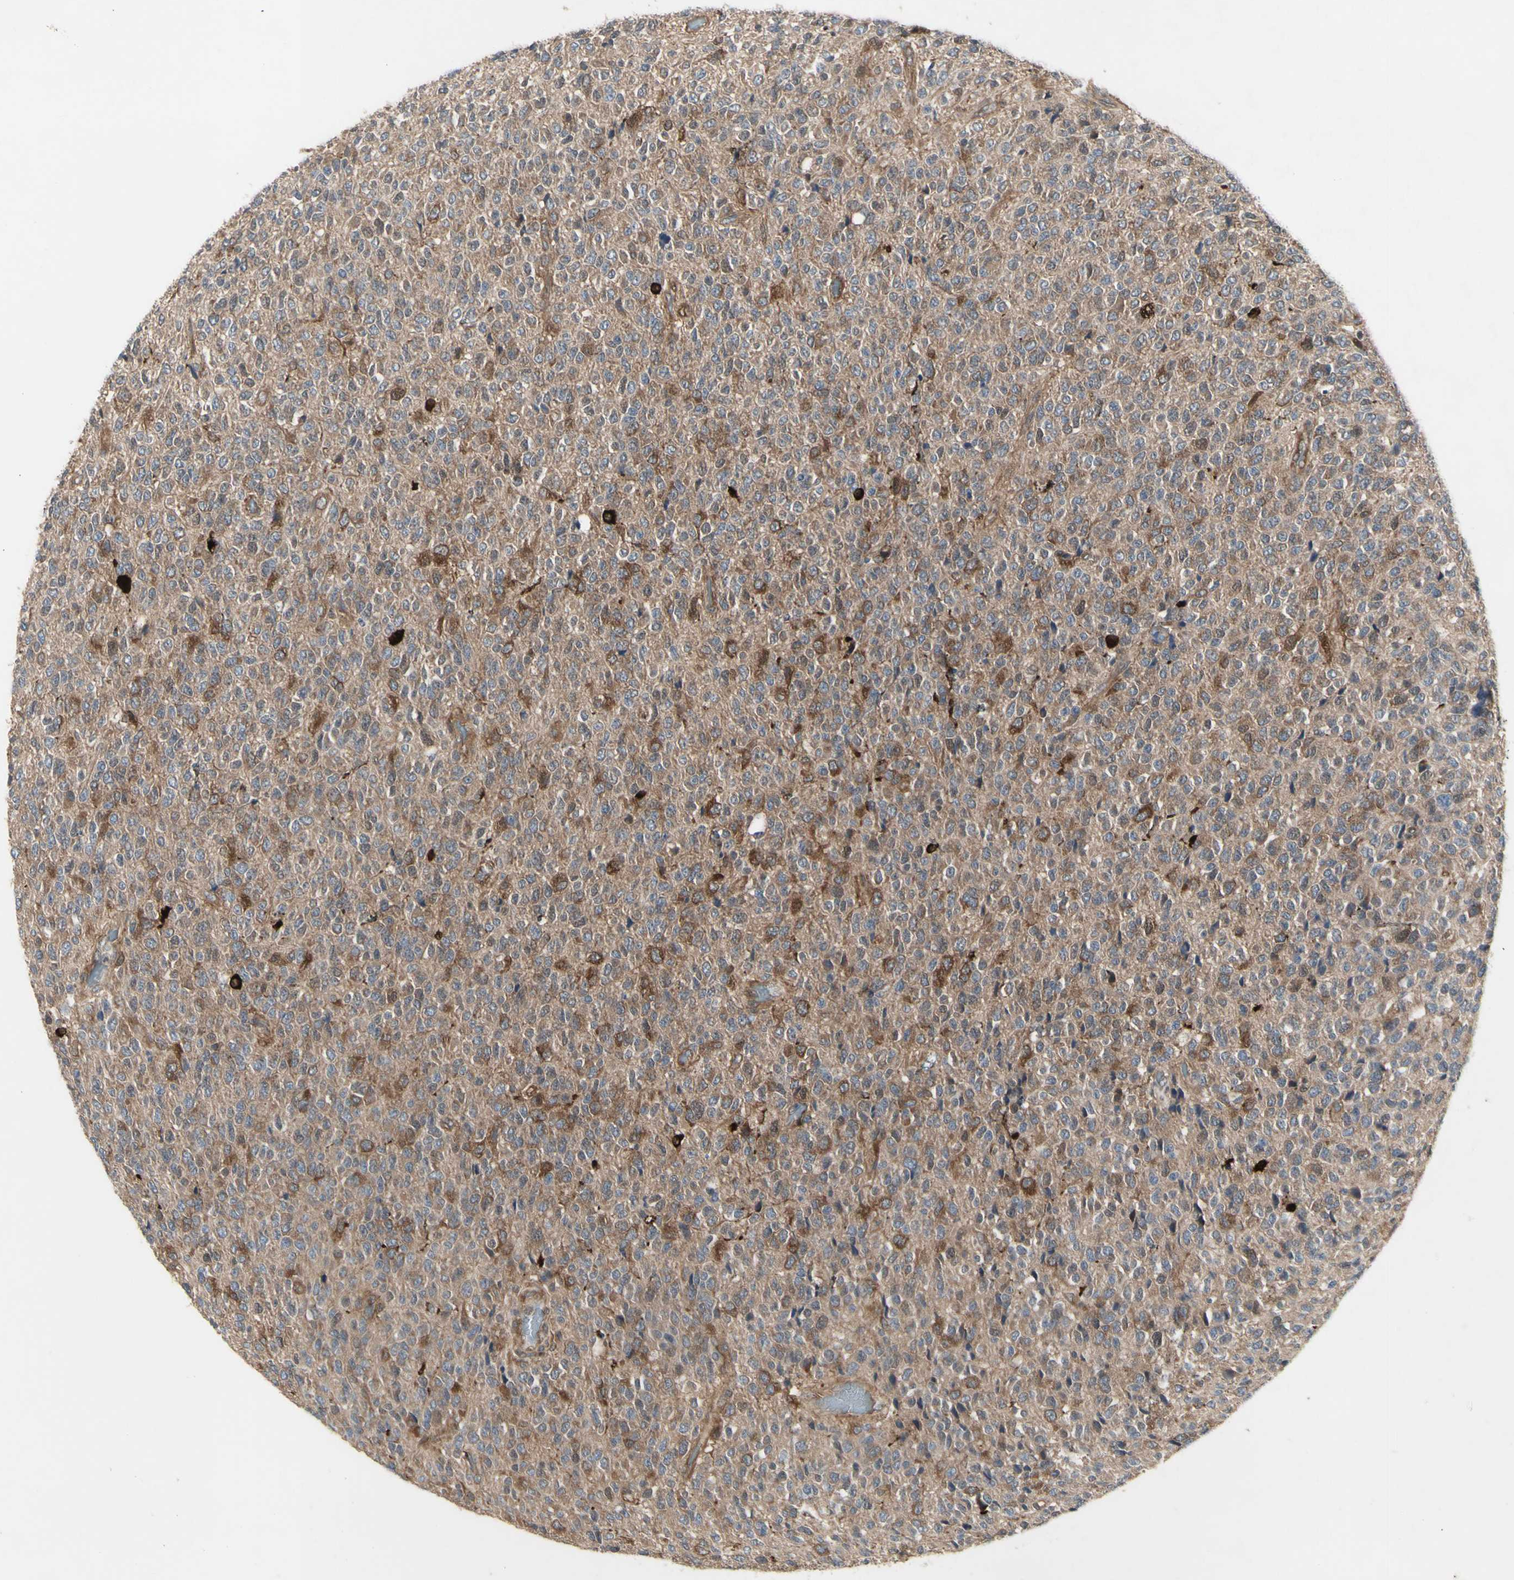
{"staining": {"intensity": "strong", "quantity": "25%-75%", "location": "cytoplasmic/membranous"}, "tissue": "glioma", "cell_type": "Tumor cells", "image_type": "cancer", "snomed": [{"axis": "morphology", "description": "Glioma, malignant, High grade"}, {"axis": "topography", "description": "pancreas cauda"}], "caption": "High-power microscopy captured an immunohistochemistry micrograph of malignant glioma (high-grade), revealing strong cytoplasmic/membranous staining in about 25%-75% of tumor cells. (DAB (3,3'-diaminobenzidine) IHC with brightfield microscopy, high magnification).", "gene": "CHURC1-FNTB", "patient": {"sex": "male", "age": 60}}